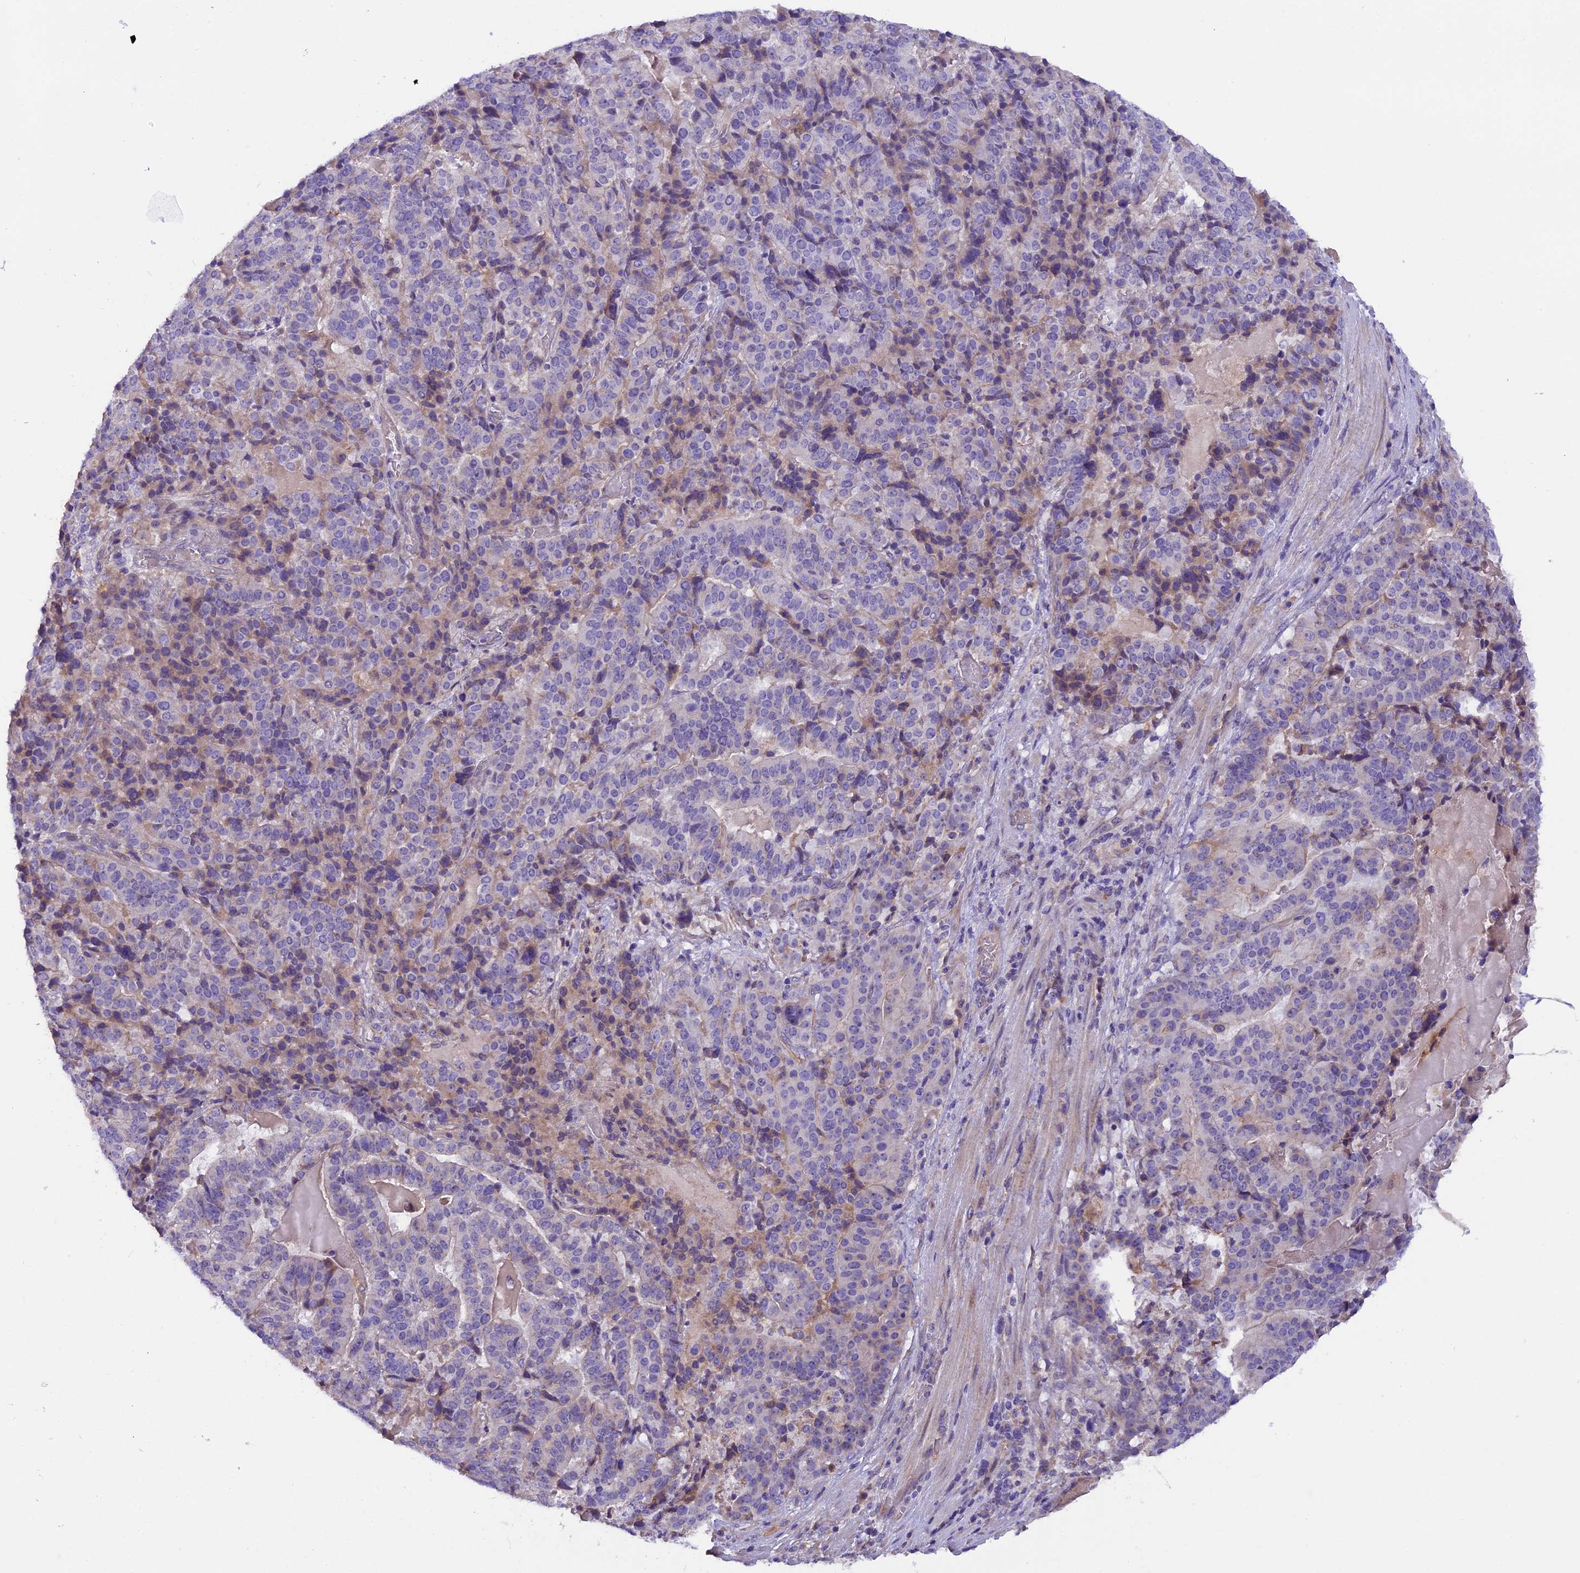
{"staining": {"intensity": "negative", "quantity": "none", "location": "none"}, "tissue": "stomach cancer", "cell_type": "Tumor cells", "image_type": "cancer", "snomed": [{"axis": "morphology", "description": "Adenocarcinoma, NOS"}, {"axis": "topography", "description": "Stomach"}], "caption": "IHC of stomach cancer reveals no positivity in tumor cells.", "gene": "CCDC32", "patient": {"sex": "male", "age": 48}}